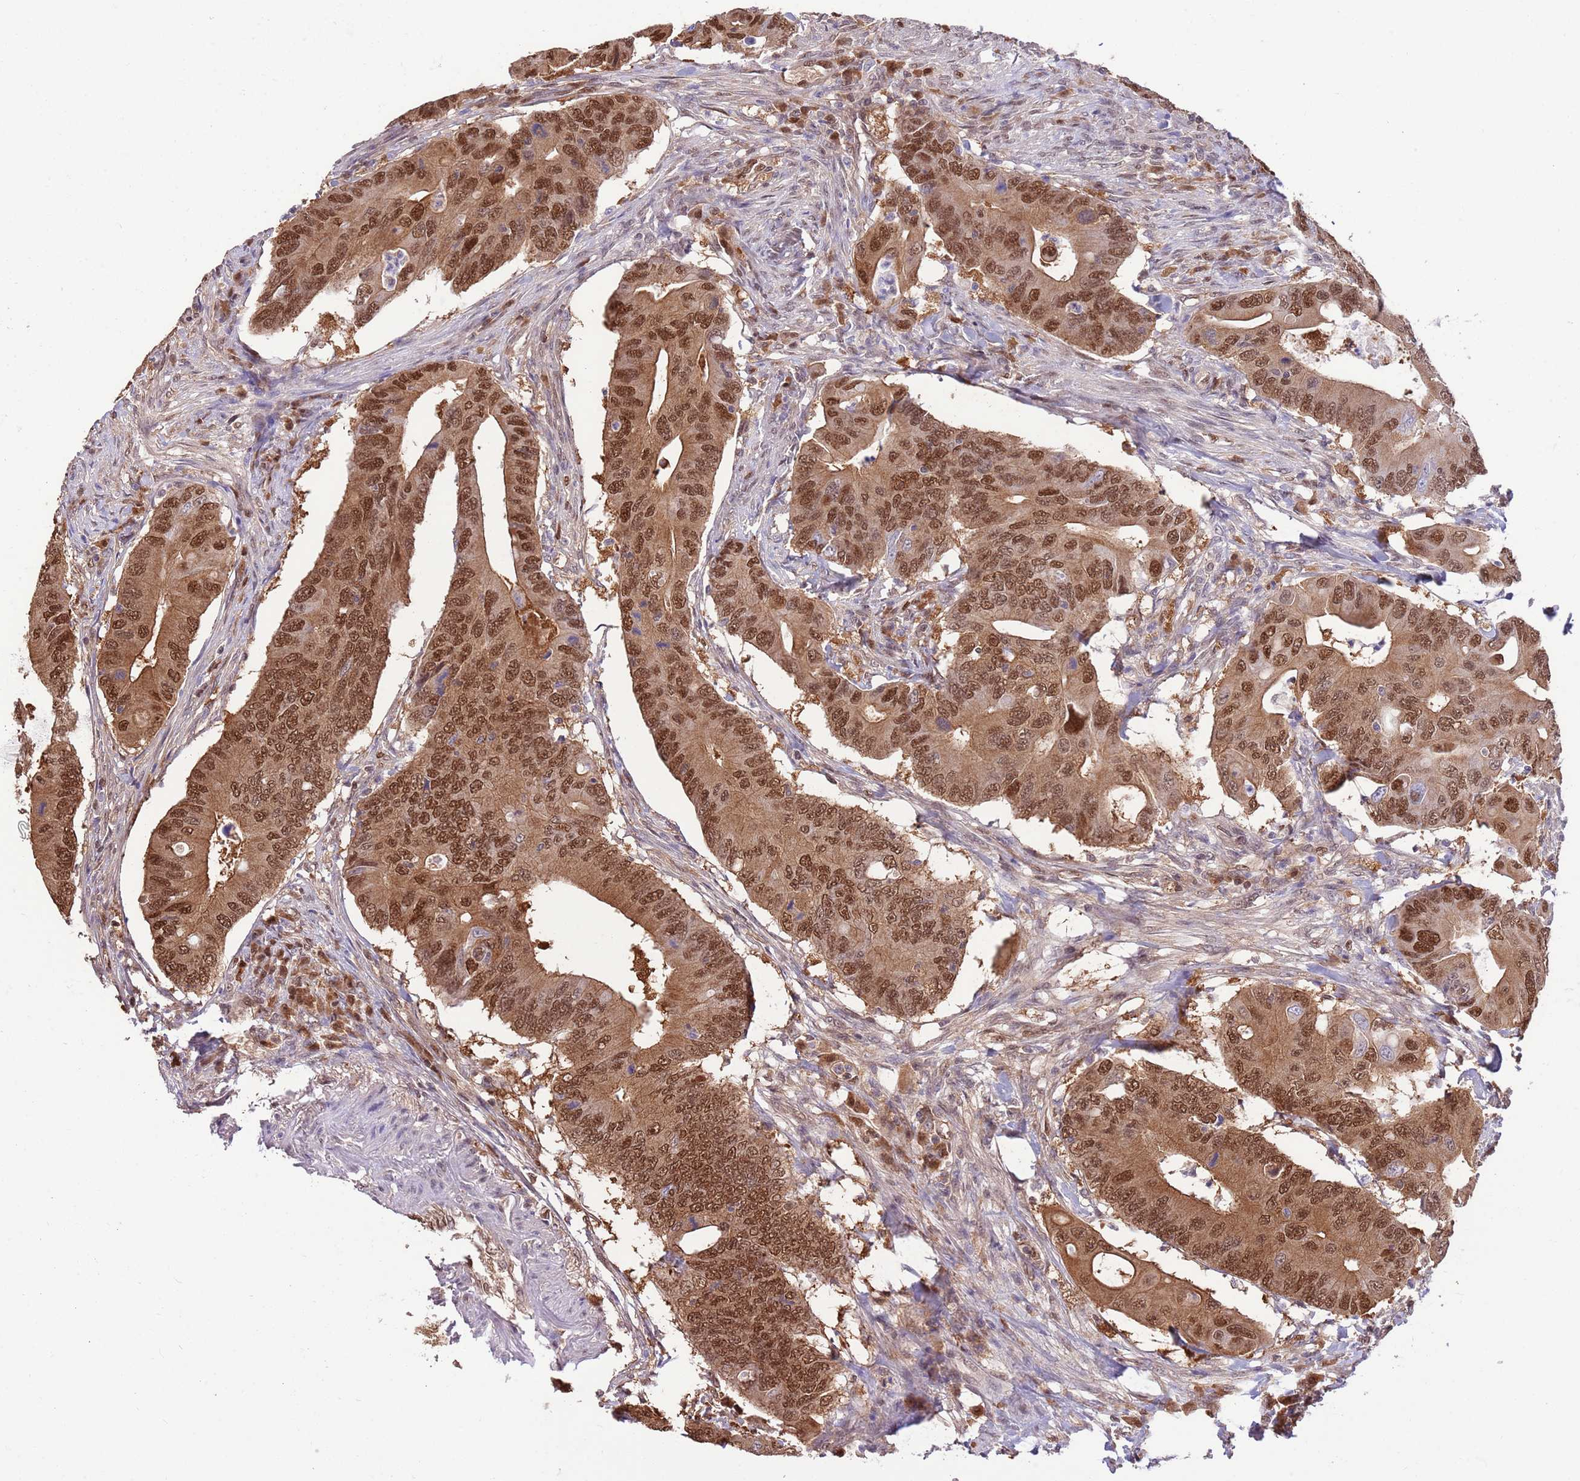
{"staining": {"intensity": "strong", "quantity": ">75%", "location": "nuclear"}, "tissue": "colorectal cancer", "cell_type": "Tumor cells", "image_type": "cancer", "snomed": [{"axis": "morphology", "description": "Adenocarcinoma, NOS"}, {"axis": "topography", "description": "Colon"}], "caption": "Protein expression analysis of colorectal adenocarcinoma exhibits strong nuclear expression in approximately >75% of tumor cells.", "gene": "NSFL1C", "patient": {"sex": "male", "age": 71}}